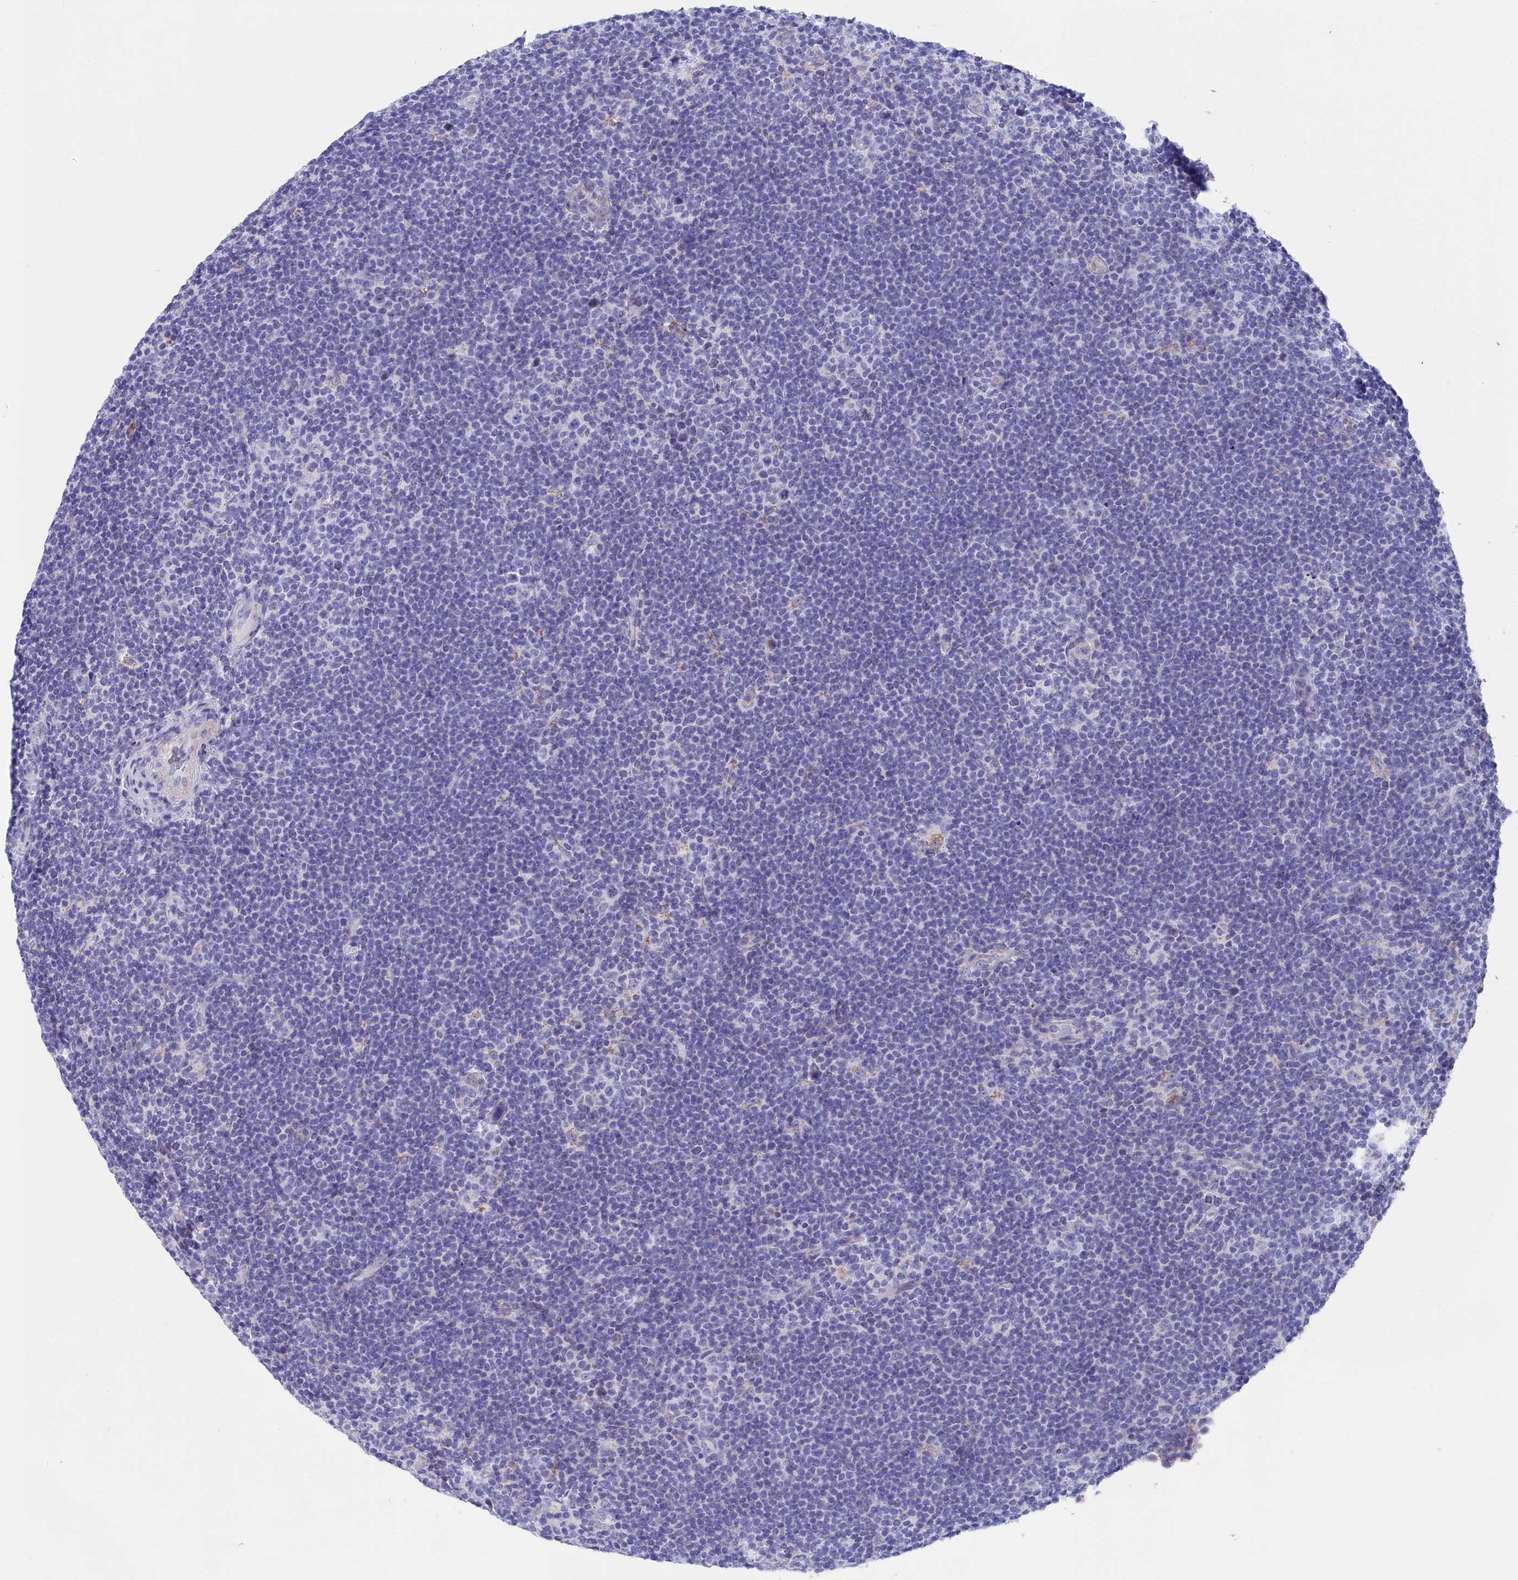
{"staining": {"intensity": "negative", "quantity": "none", "location": "none"}, "tissue": "lymphoma", "cell_type": "Tumor cells", "image_type": "cancer", "snomed": [{"axis": "morphology", "description": "Hodgkin's disease, NOS"}, {"axis": "topography", "description": "Lymph node"}], "caption": "The photomicrograph displays no significant staining in tumor cells of lymphoma.", "gene": "PRDM12", "patient": {"sex": "female", "age": 57}}